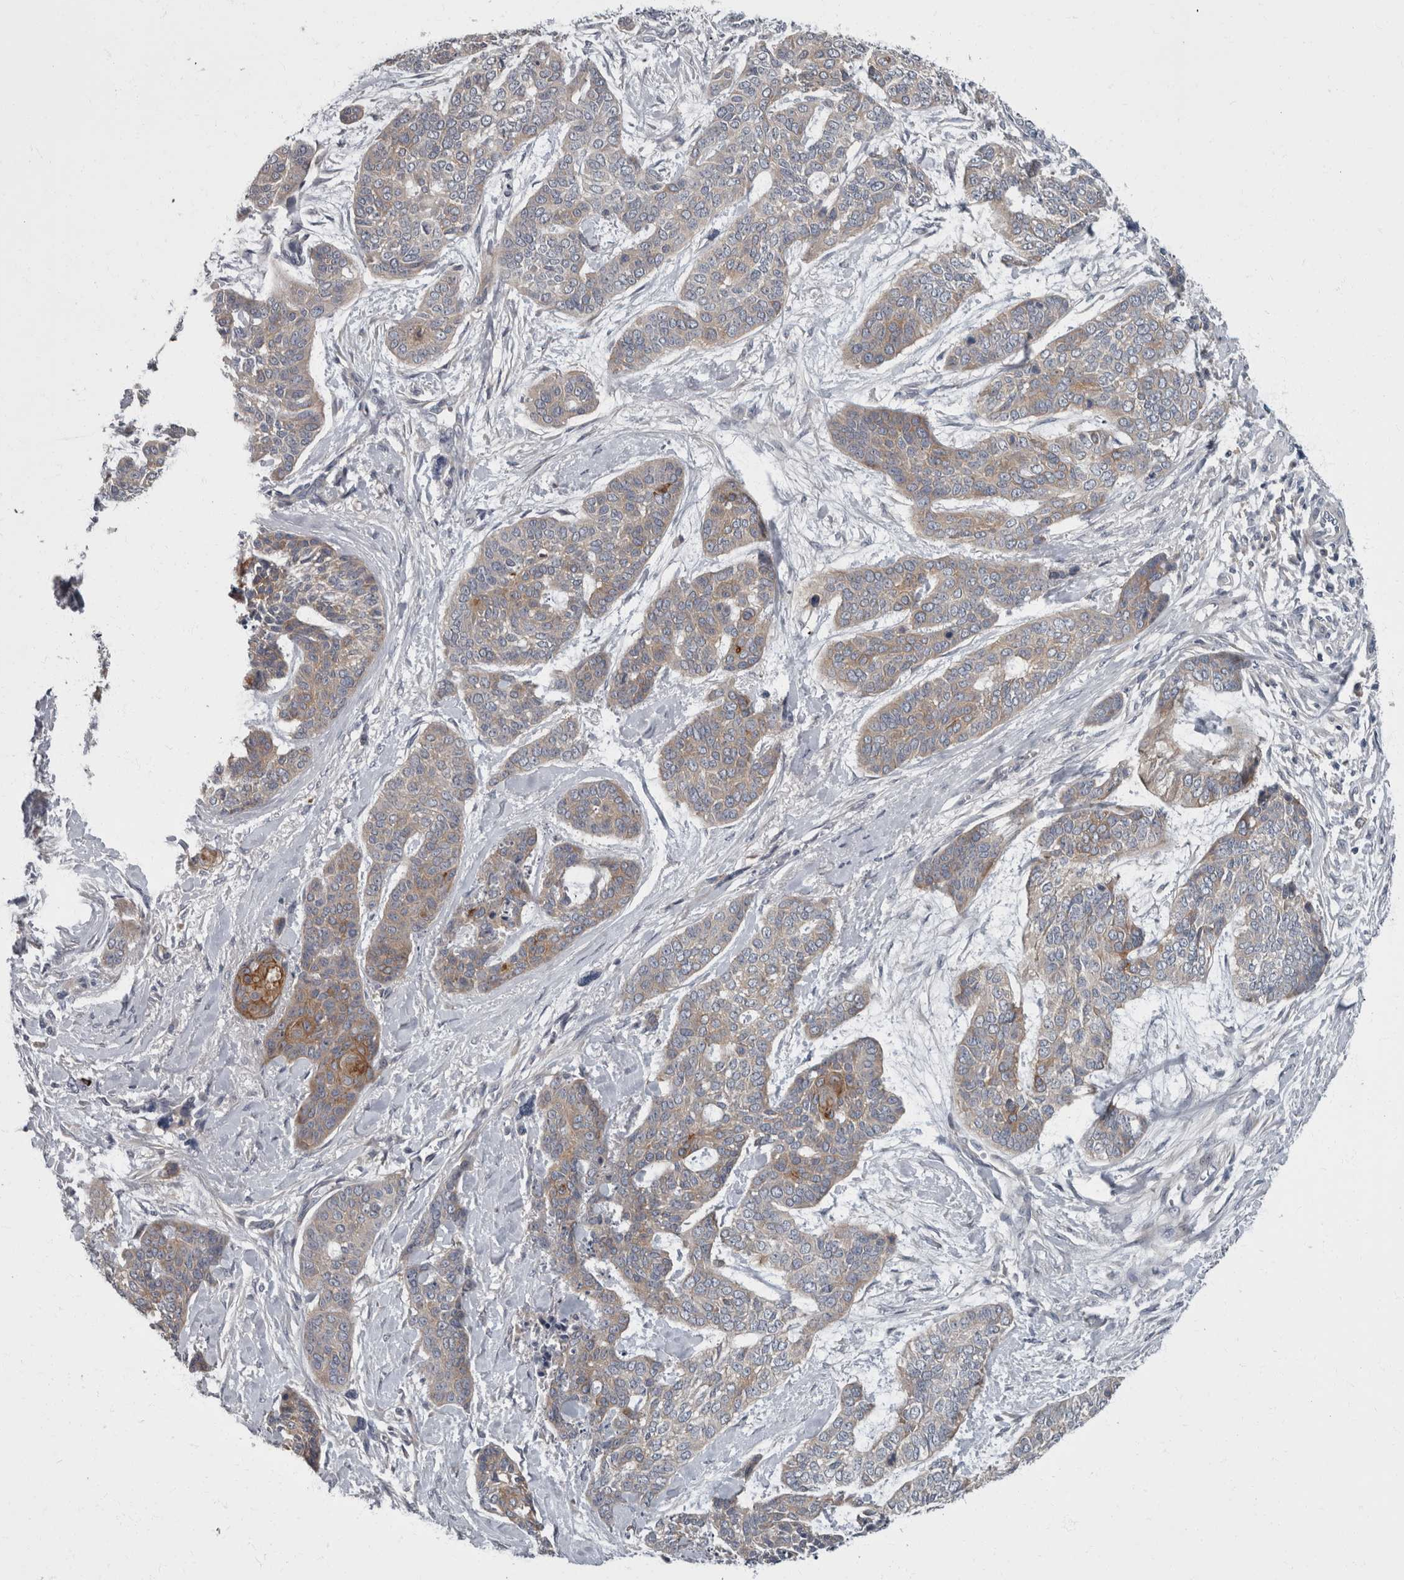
{"staining": {"intensity": "moderate", "quantity": "<25%", "location": "cytoplasmic/membranous"}, "tissue": "skin cancer", "cell_type": "Tumor cells", "image_type": "cancer", "snomed": [{"axis": "morphology", "description": "Basal cell carcinoma"}, {"axis": "topography", "description": "Skin"}], "caption": "This is an image of IHC staining of skin cancer, which shows moderate expression in the cytoplasmic/membranous of tumor cells.", "gene": "CDC42BPG", "patient": {"sex": "female", "age": 64}}